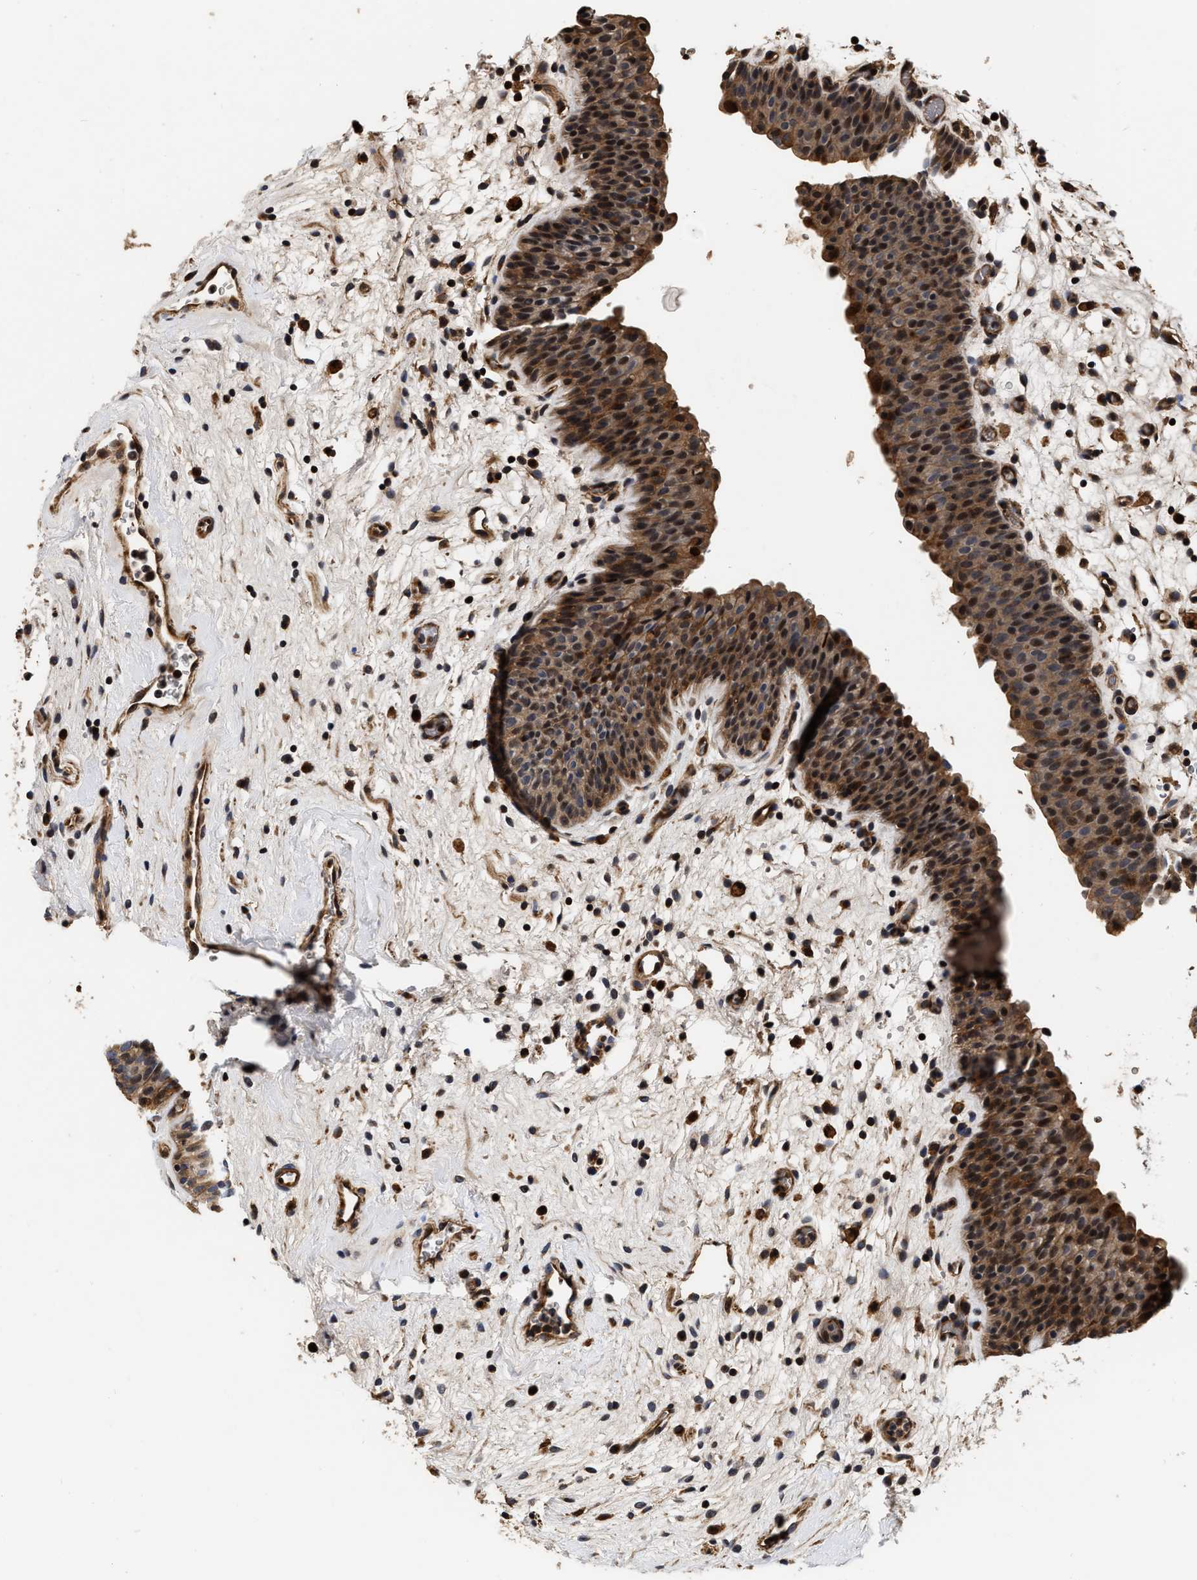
{"staining": {"intensity": "moderate", "quantity": ">75%", "location": "cytoplasmic/membranous,nuclear"}, "tissue": "urinary bladder", "cell_type": "Urothelial cells", "image_type": "normal", "snomed": [{"axis": "morphology", "description": "Normal tissue, NOS"}, {"axis": "topography", "description": "Urinary bladder"}], "caption": "Protein staining of unremarkable urinary bladder shows moderate cytoplasmic/membranous,nuclear positivity in approximately >75% of urothelial cells.", "gene": "ABCG8", "patient": {"sex": "male", "age": 37}}